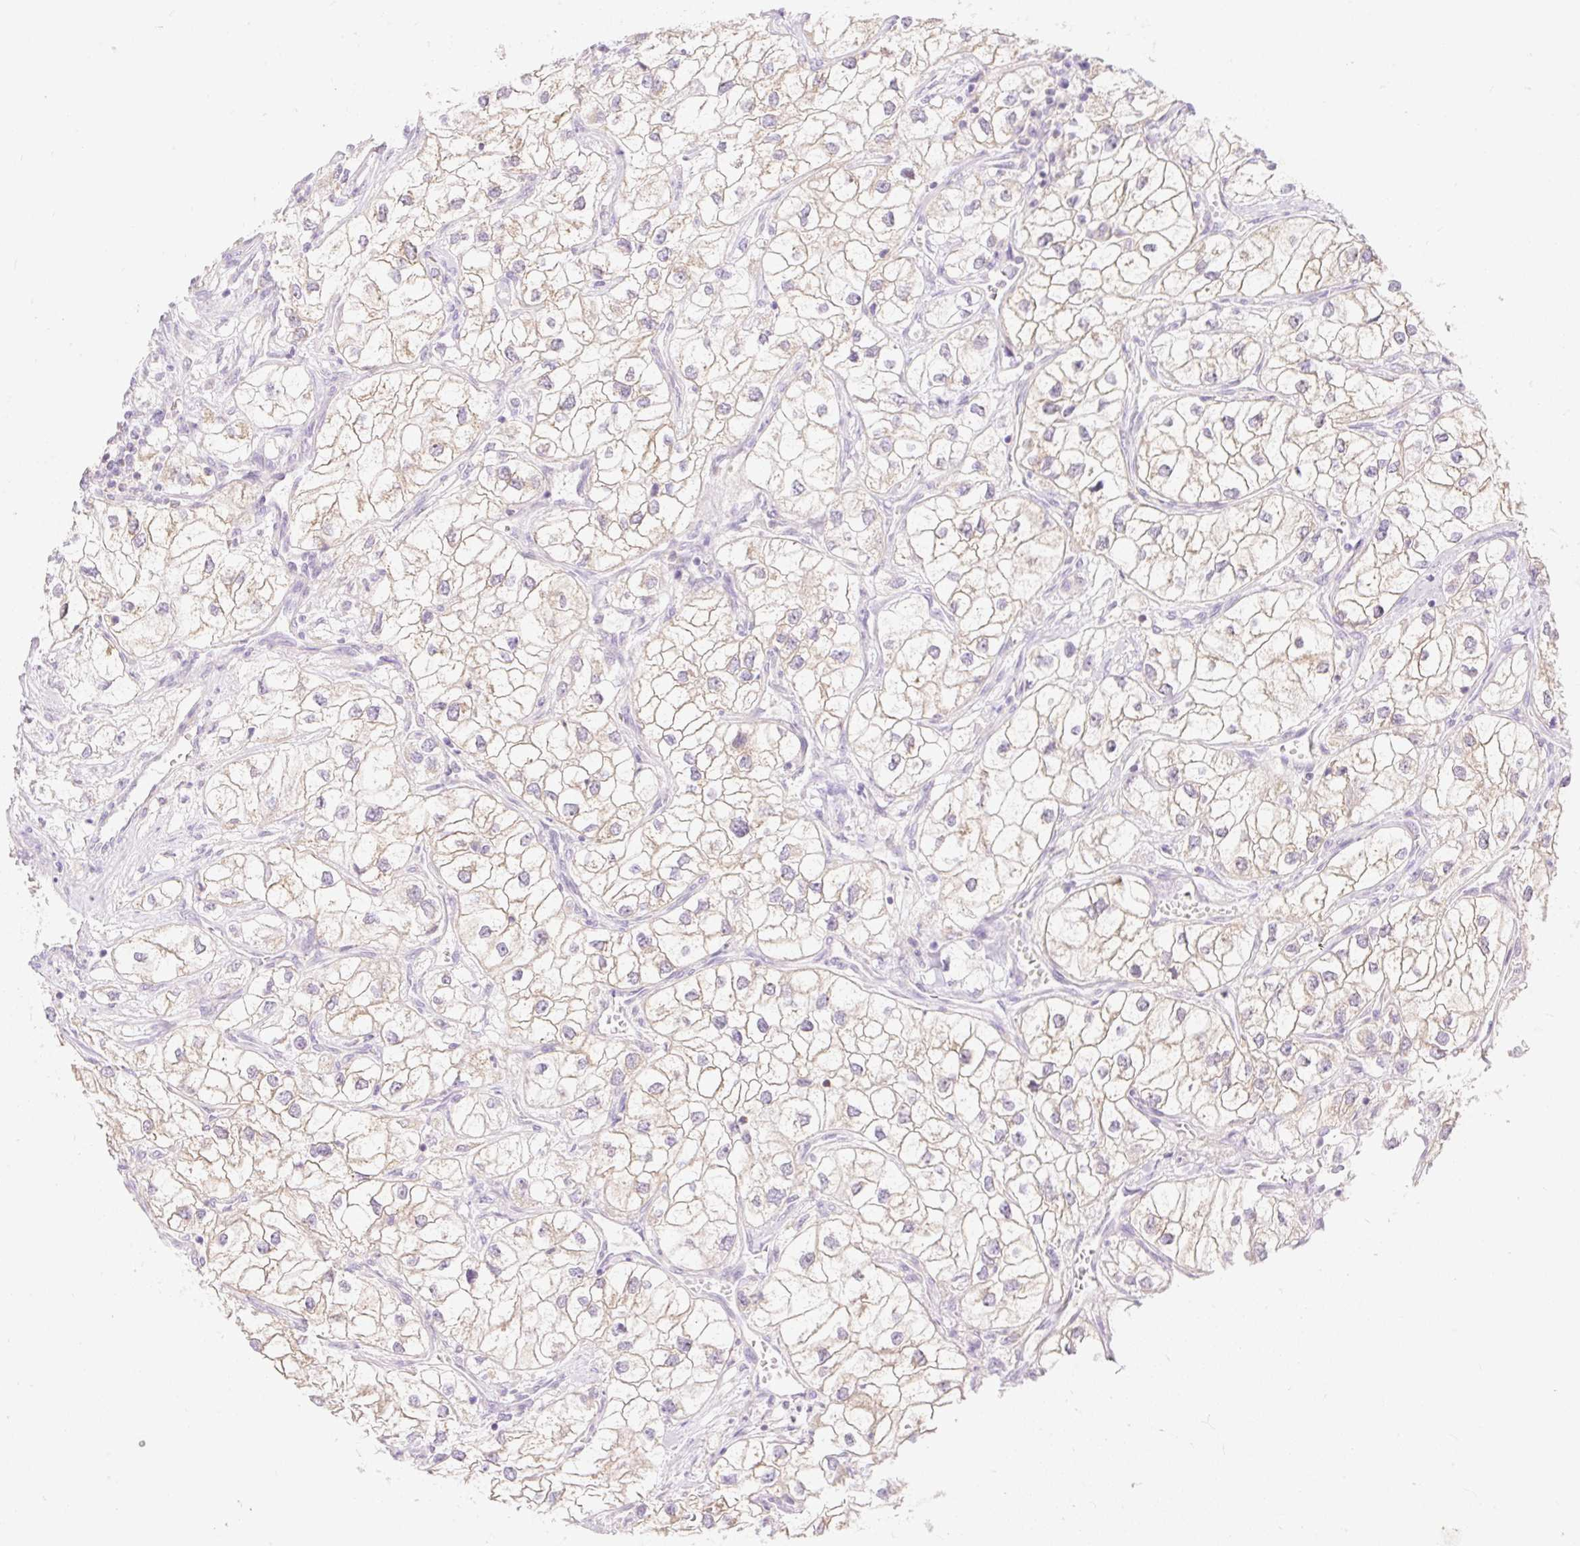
{"staining": {"intensity": "weak", "quantity": "25%-75%", "location": "cytoplasmic/membranous"}, "tissue": "renal cancer", "cell_type": "Tumor cells", "image_type": "cancer", "snomed": [{"axis": "morphology", "description": "Adenocarcinoma, NOS"}, {"axis": "topography", "description": "Kidney"}], "caption": "Renal adenocarcinoma stained with a brown dye reveals weak cytoplasmic/membranous positive staining in about 25%-75% of tumor cells.", "gene": "DHX35", "patient": {"sex": "male", "age": 59}}